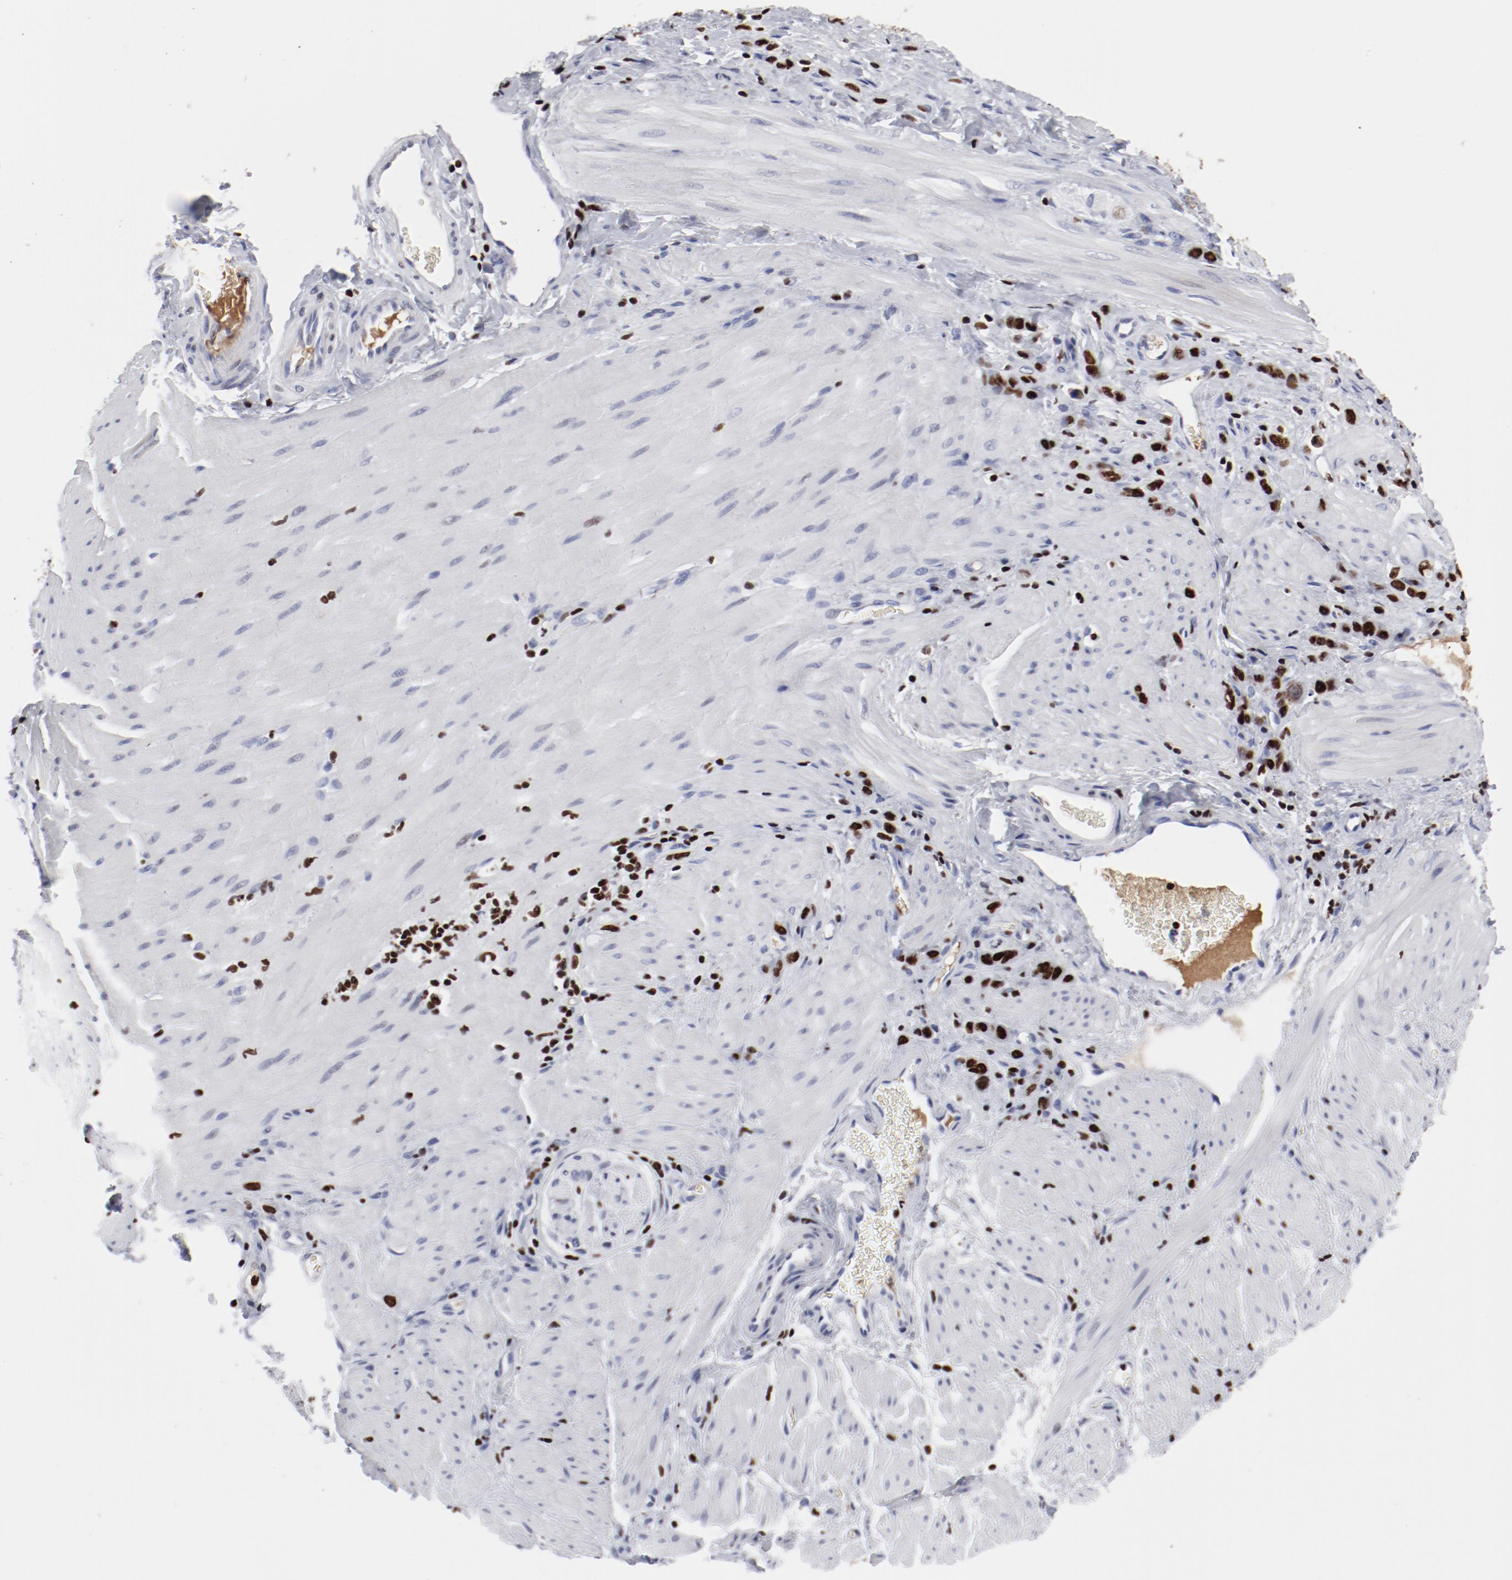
{"staining": {"intensity": "strong", "quantity": ">75%", "location": "nuclear"}, "tissue": "stomach cancer", "cell_type": "Tumor cells", "image_type": "cancer", "snomed": [{"axis": "morphology", "description": "Normal tissue, NOS"}, {"axis": "morphology", "description": "Adenocarcinoma, NOS"}, {"axis": "topography", "description": "Stomach"}], "caption": "About >75% of tumor cells in human adenocarcinoma (stomach) exhibit strong nuclear protein staining as visualized by brown immunohistochemical staining.", "gene": "SMARCC2", "patient": {"sex": "male", "age": 82}}